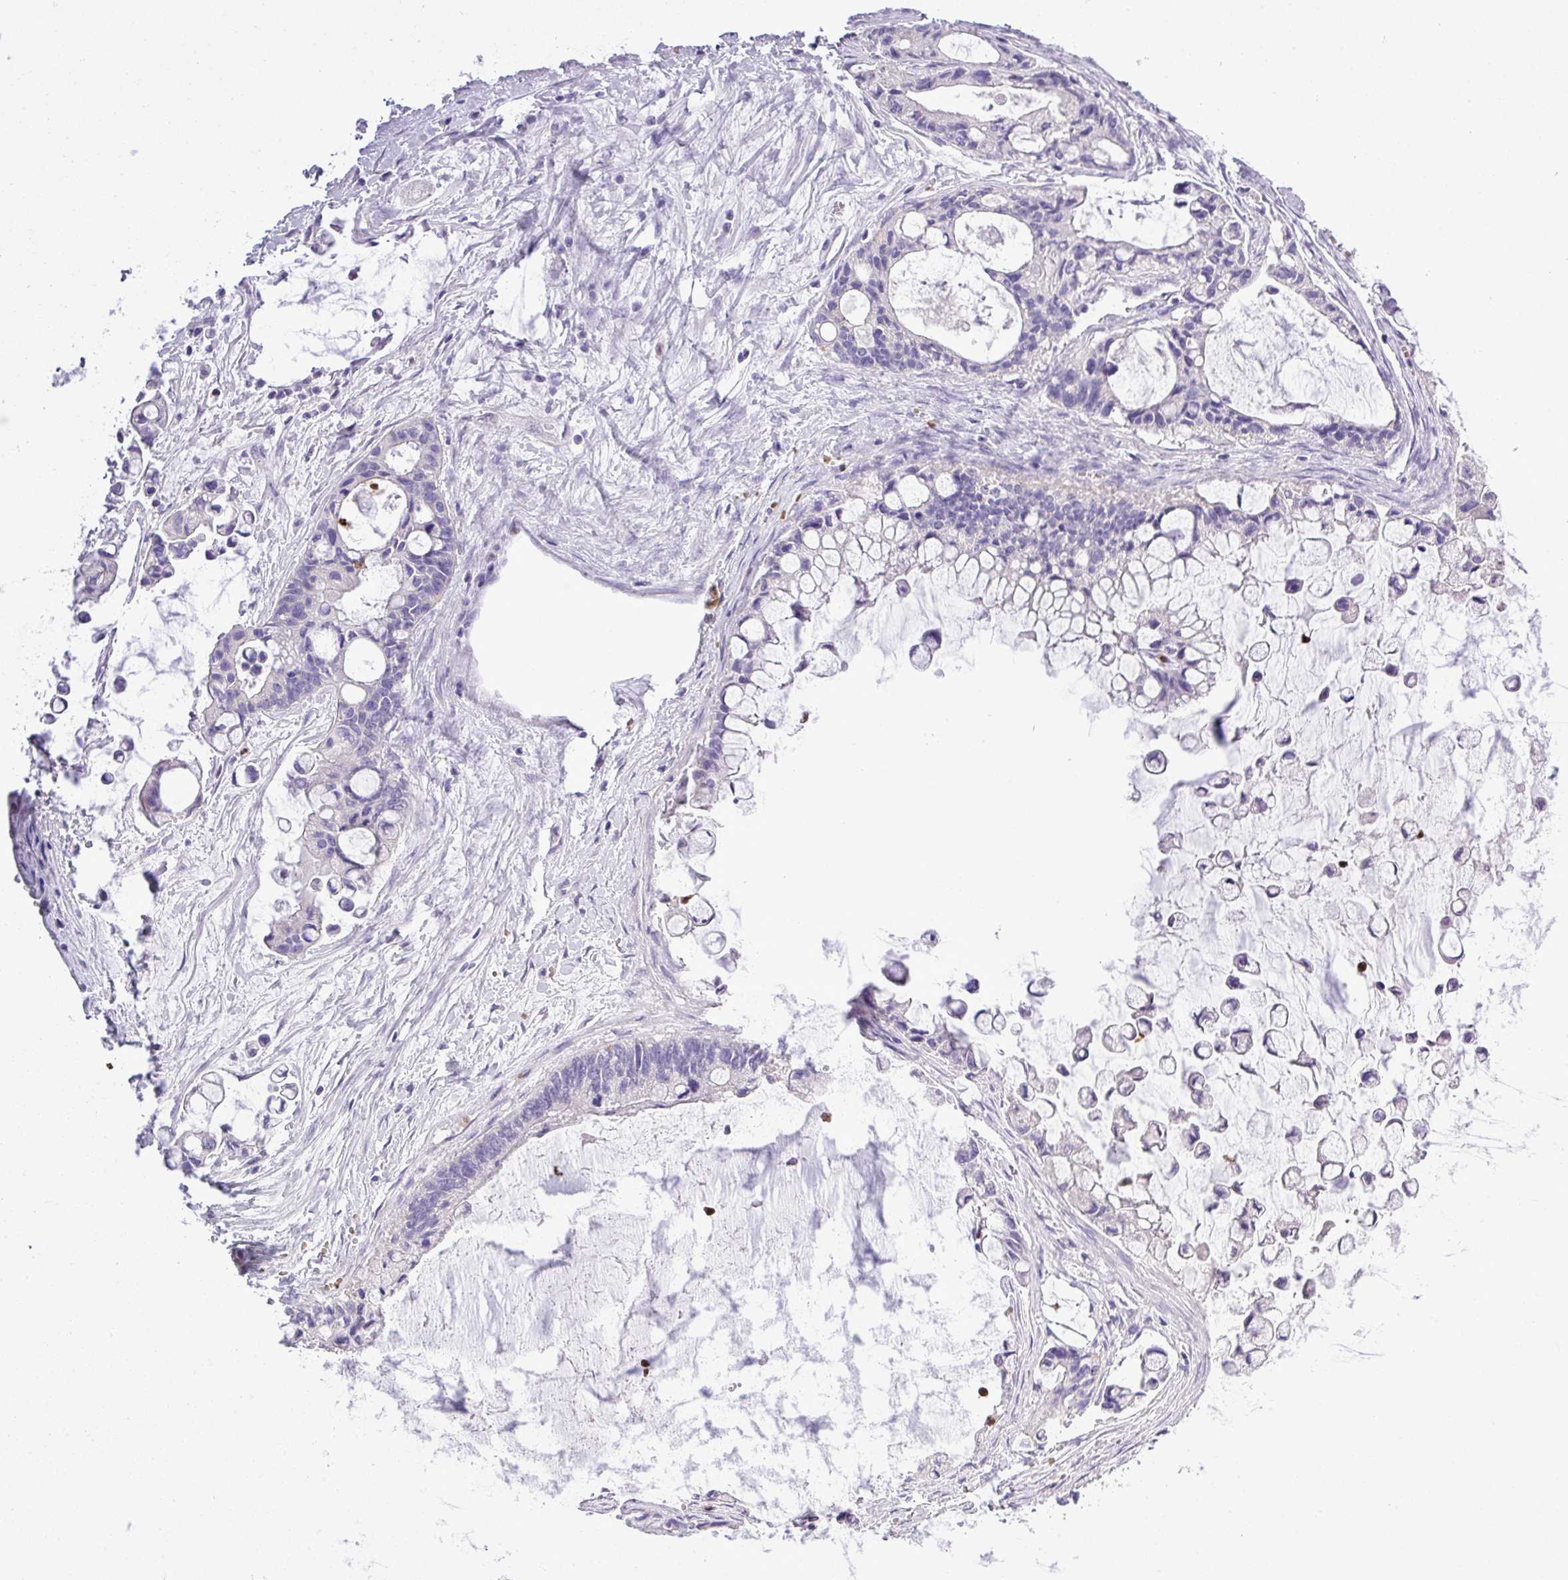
{"staining": {"intensity": "negative", "quantity": "none", "location": "none"}, "tissue": "ovarian cancer", "cell_type": "Tumor cells", "image_type": "cancer", "snomed": [{"axis": "morphology", "description": "Cystadenocarcinoma, mucinous, NOS"}, {"axis": "topography", "description": "Ovary"}], "caption": "Tumor cells are negative for protein expression in human ovarian cancer. (Immunohistochemistry, brightfield microscopy, high magnification).", "gene": "MGAT4B", "patient": {"sex": "female", "age": 63}}